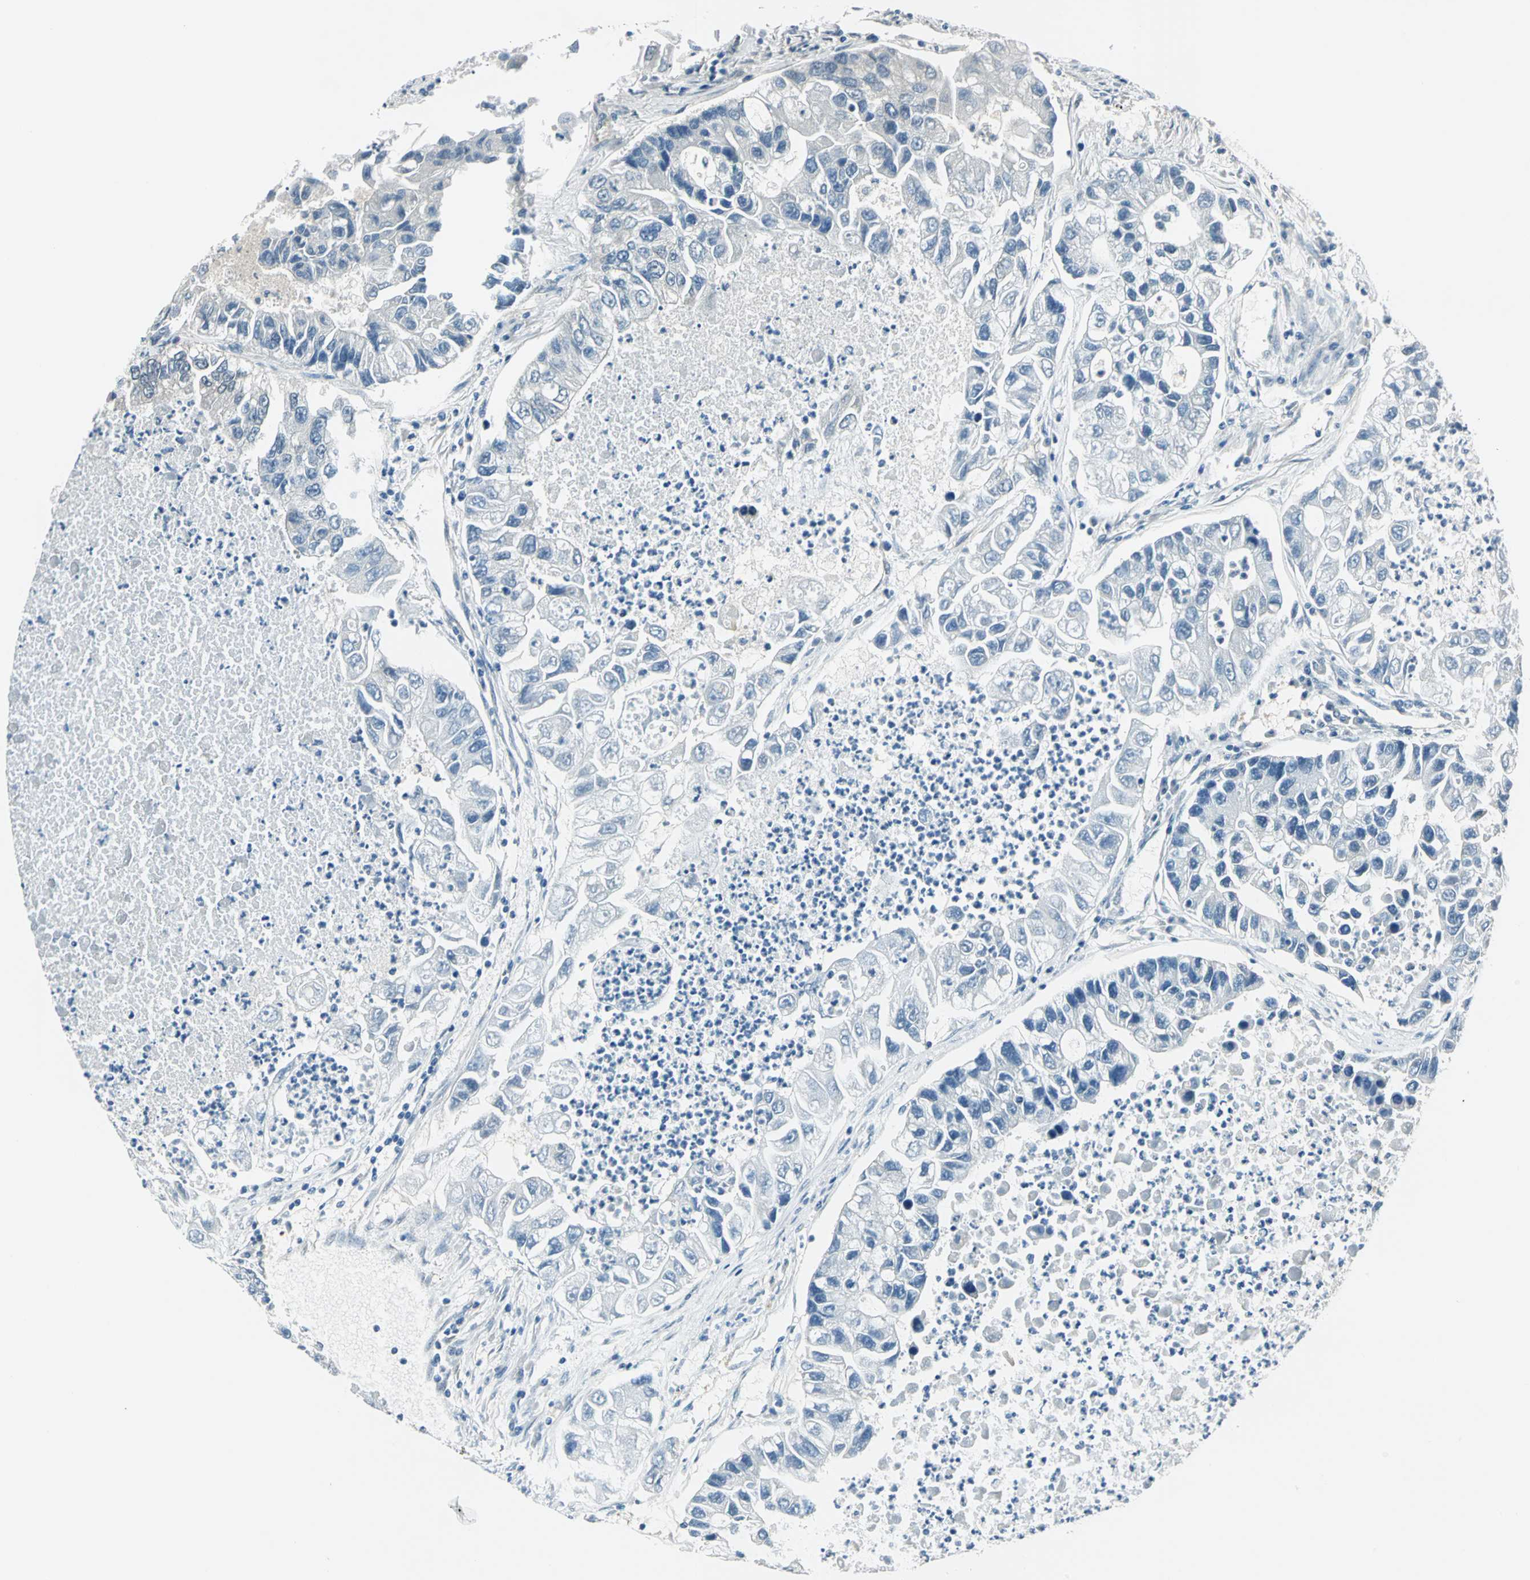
{"staining": {"intensity": "negative", "quantity": "none", "location": "none"}, "tissue": "lung cancer", "cell_type": "Tumor cells", "image_type": "cancer", "snomed": [{"axis": "morphology", "description": "Adenocarcinoma, NOS"}, {"axis": "topography", "description": "Lung"}], "caption": "Immunohistochemistry (IHC) of adenocarcinoma (lung) displays no expression in tumor cells. (Stains: DAB immunohistochemistry with hematoxylin counter stain, Microscopy: brightfield microscopy at high magnification).", "gene": "CDC42EP1", "patient": {"sex": "female", "age": 51}}